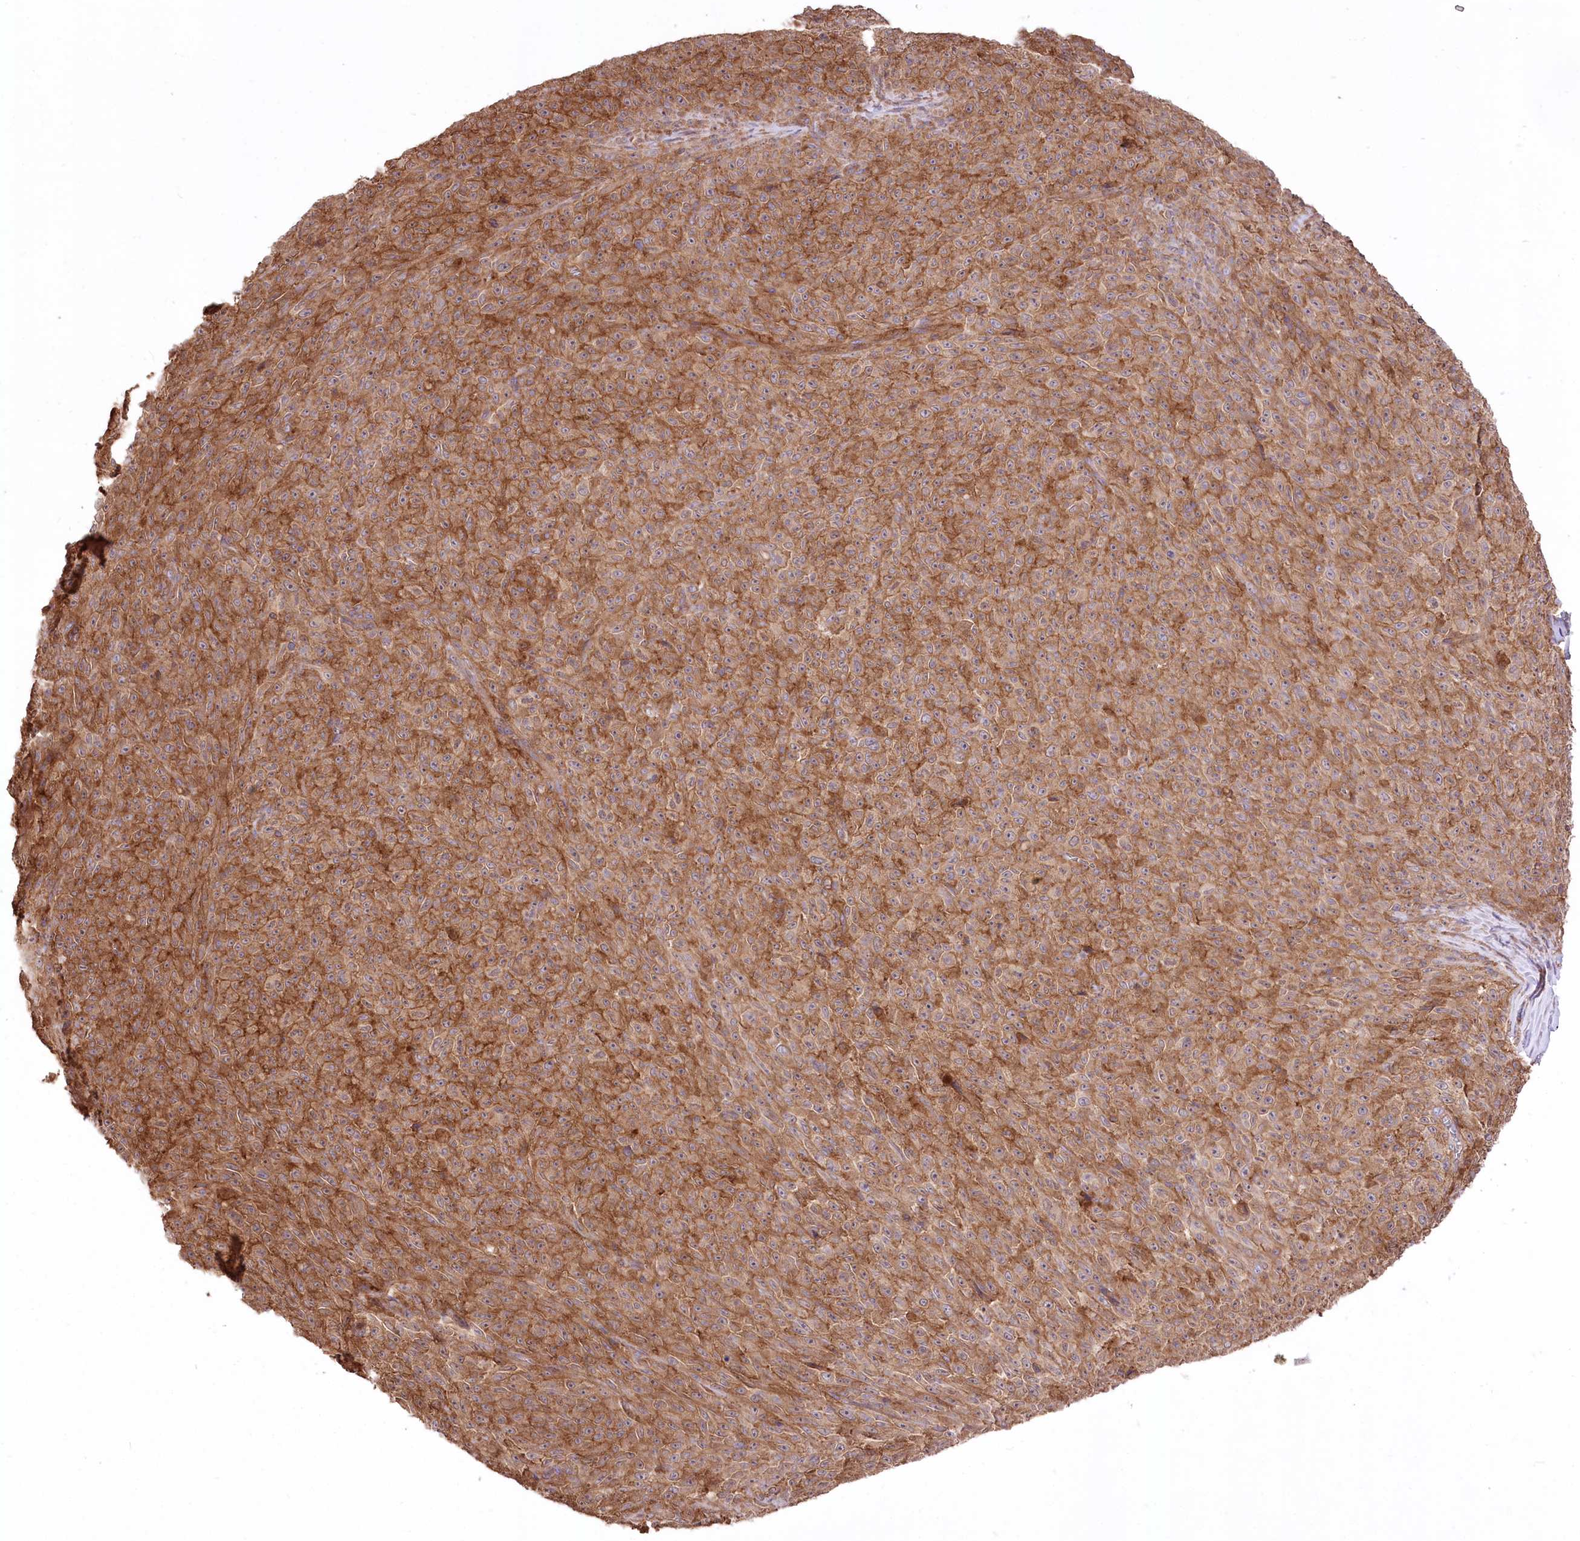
{"staining": {"intensity": "moderate", "quantity": ">75%", "location": "cytoplasmic/membranous"}, "tissue": "melanoma", "cell_type": "Tumor cells", "image_type": "cancer", "snomed": [{"axis": "morphology", "description": "Malignant melanoma, NOS"}, {"axis": "topography", "description": "Skin"}], "caption": "A photomicrograph of human melanoma stained for a protein shows moderate cytoplasmic/membranous brown staining in tumor cells.", "gene": "XYLB", "patient": {"sex": "female", "age": 82}}